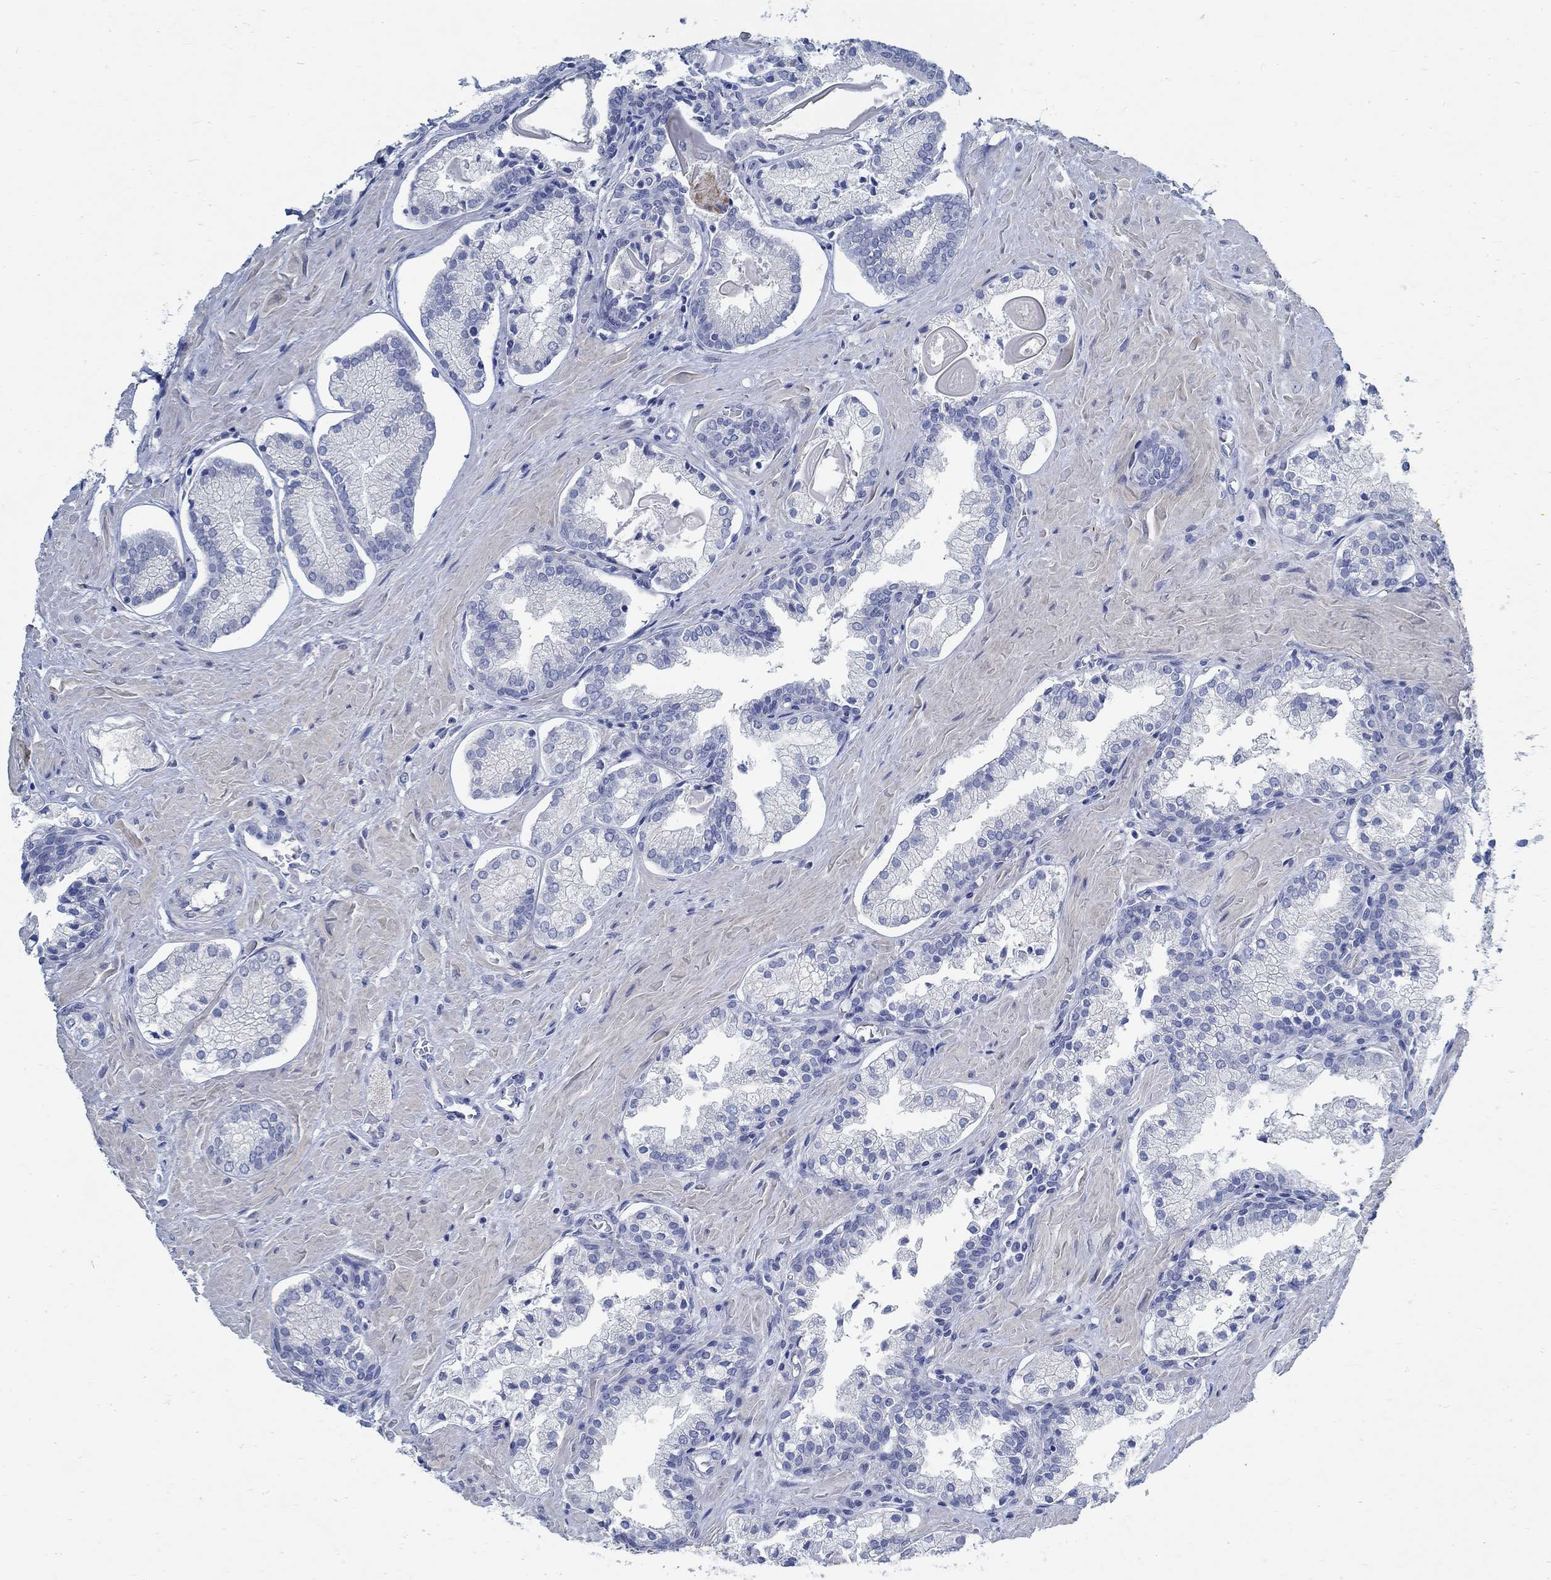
{"staining": {"intensity": "negative", "quantity": "none", "location": "none"}, "tissue": "prostate cancer", "cell_type": "Tumor cells", "image_type": "cancer", "snomed": [{"axis": "morphology", "description": "Adenocarcinoma, NOS"}, {"axis": "topography", "description": "Prostate and seminal vesicle, NOS"}, {"axis": "topography", "description": "Prostate"}], "caption": "Tumor cells are negative for protein expression in human adenocarcinoma (prostate).", "gene": "RBM20", "patient": {"sex": "male", "age": 44}}